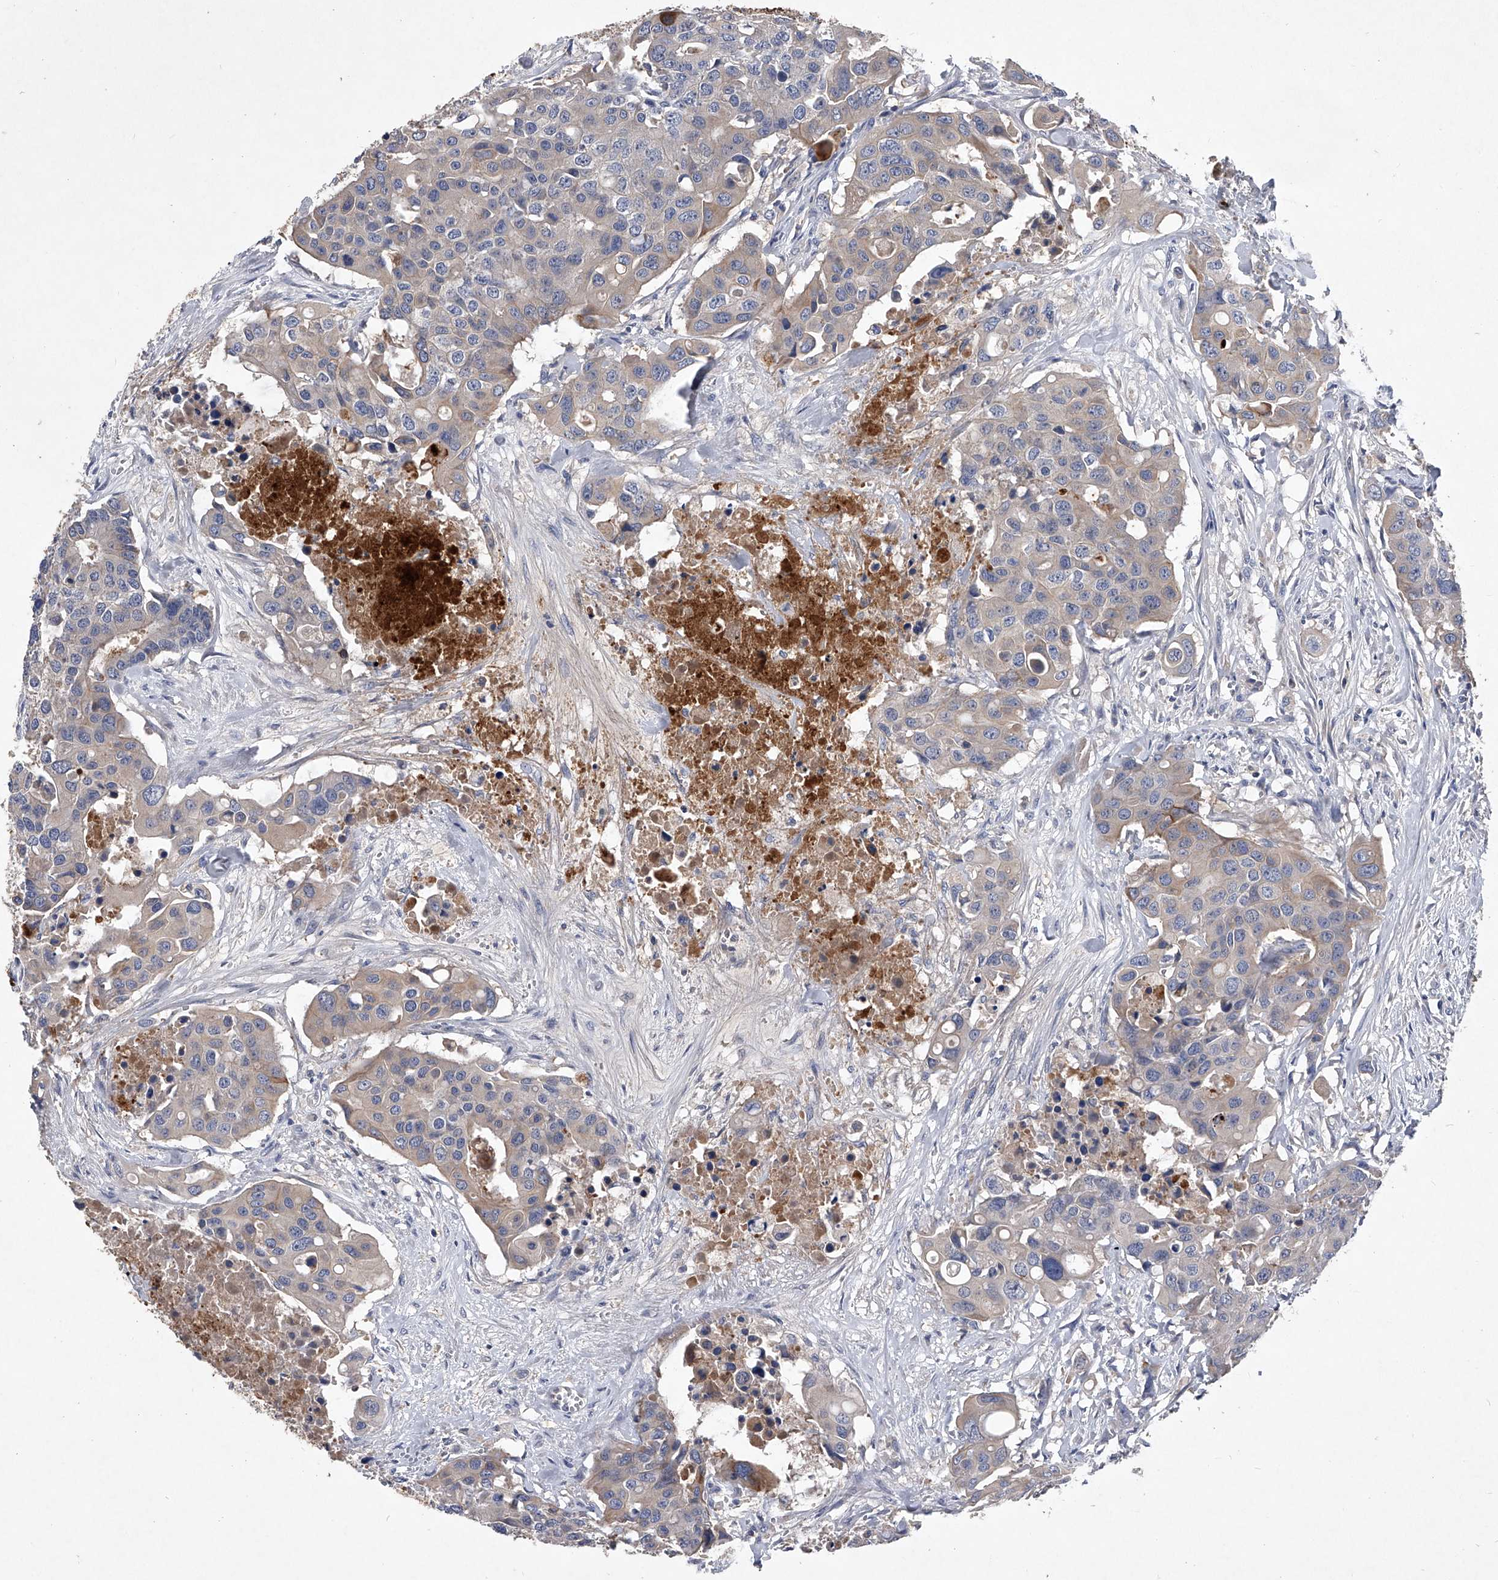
{"staining": {"intensity": "weak", "quantity": "<25%", "location": "cytoplasmic/membranous"}, "tissue": "colorectal cancer", "cell_type": "Tumor cells", "image_type": "cancer", "snomed": [{"axis": "morphology", "description": "Adenocarcinoma, NOS"}, {"axis": "topography", "description": "Colon"}], "caption": "DAB immunohistochemical staining of adenocarcinoma (colorectal) displays no significant positivity in tumor cells.", "gene": "C5", "patient": {"sex": "male", "age": 77}}